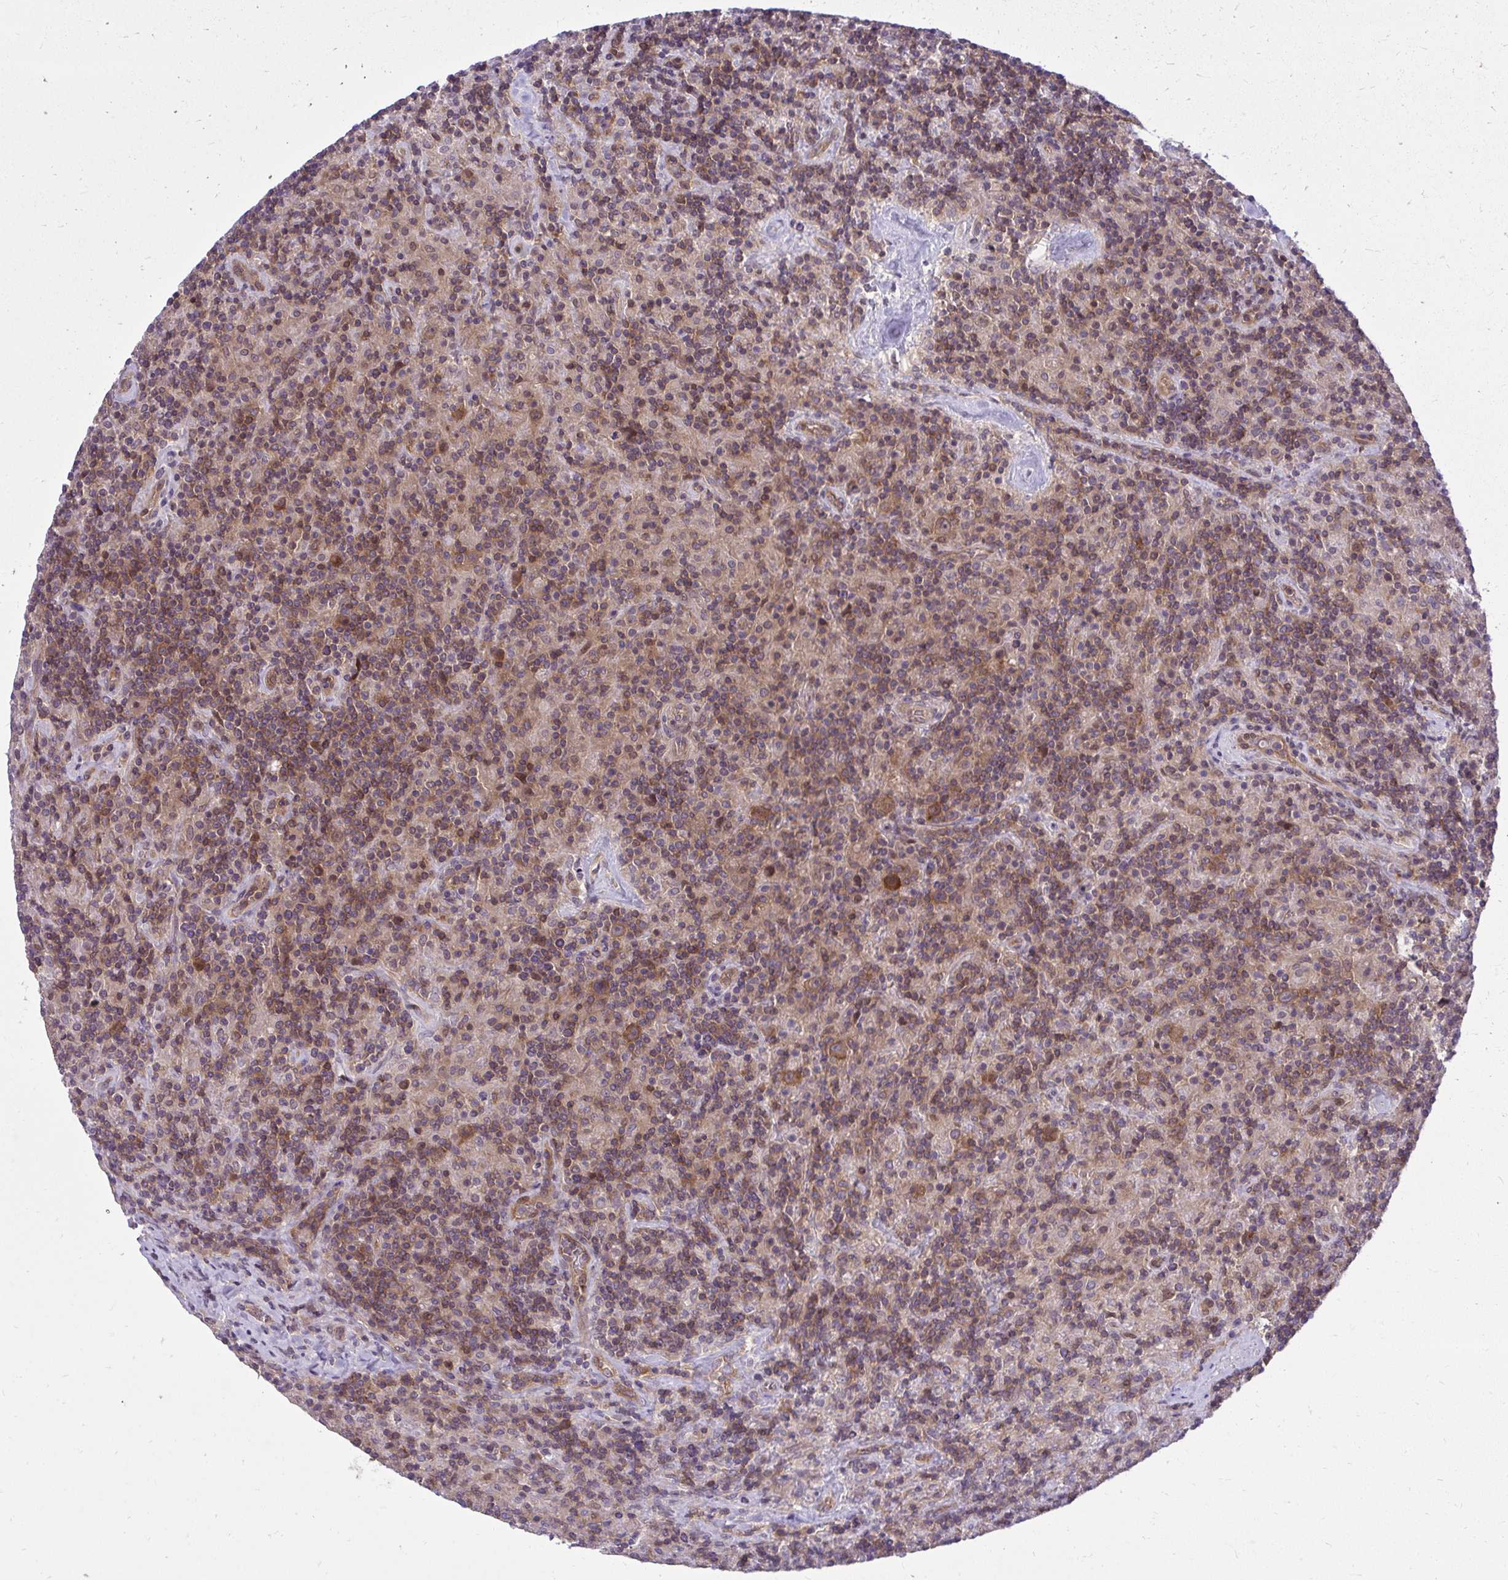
{"staining": {"intensity": "moderate", "quantity": ">75%", "location": "cytoplasmic/membranous"}, "tissue": "lymphoma", "cell_type": "Tumor cells", "image_type": "cancer", "snomed": [{"axis": "morphology", "description": "Hodgkin's disease, NOS"}, {"axis": "topography", "description": "Lymph node"}], "caption": "Protein staining of lymphoma tissue shows moderate cytoplasmic/membranous expression in about >75% of tumor cells.", "gene": "PPP5C", "patient": {"sex": "male", "age": 70}}